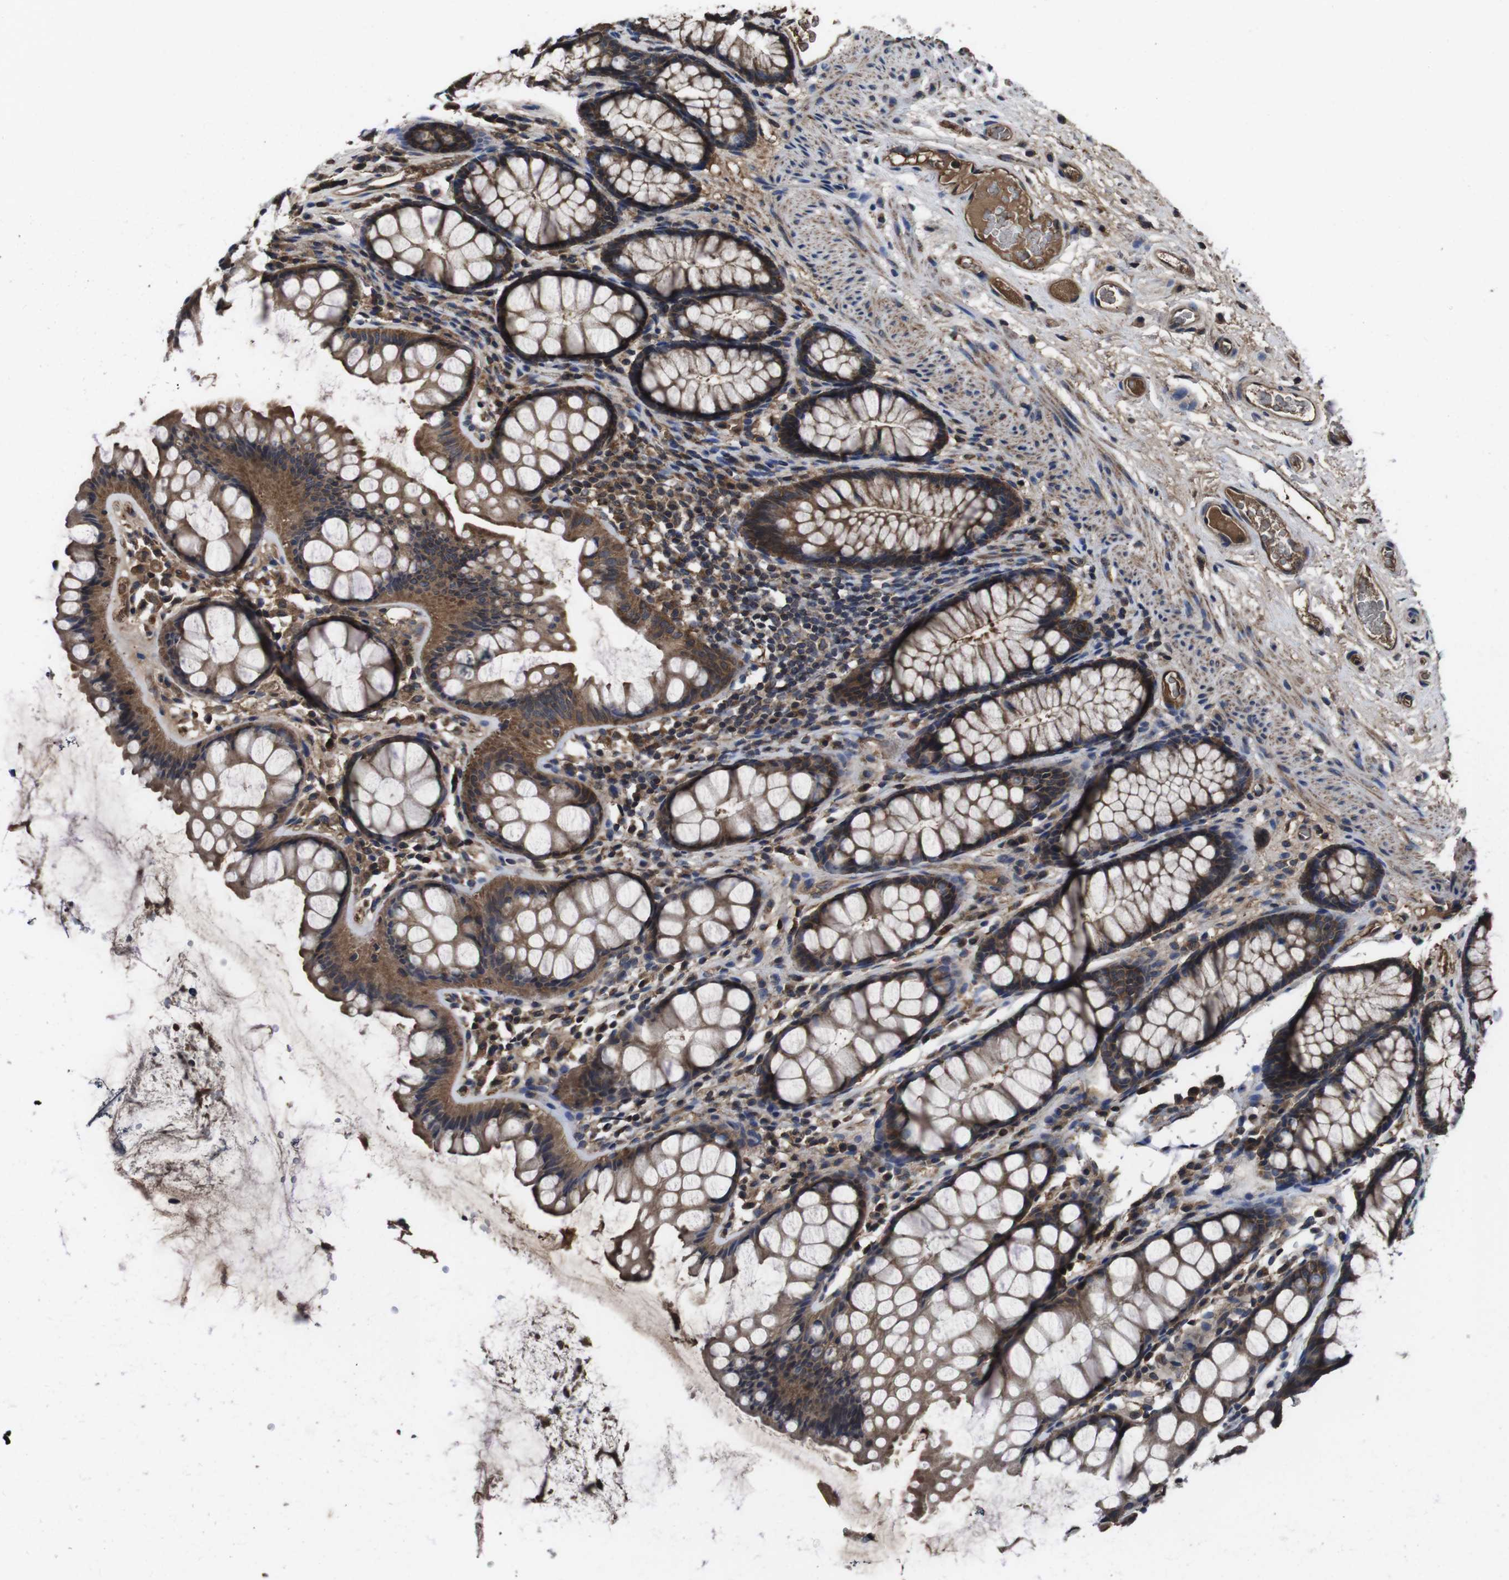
{"staining": {"intensity": "moderate", "quantity": ">75%", "location": "cytoplasmic/membranous"}, "tissue": "colon", "cell_type": "Endothelial cells", "image_type": "normal", "snomed": [{"axis": "morphology", "description": "Normal tissue, NOS"}, {"axis": "topography", "description": "Colon"}], "caption": "The image exhibits staining of unremarkable colon, revealing moderate cytoplasmic/membranous protein expression (brown color) within endothelial cells.", "gene": "CXCL11", "patient": {"sex": "female", "age": 55}}